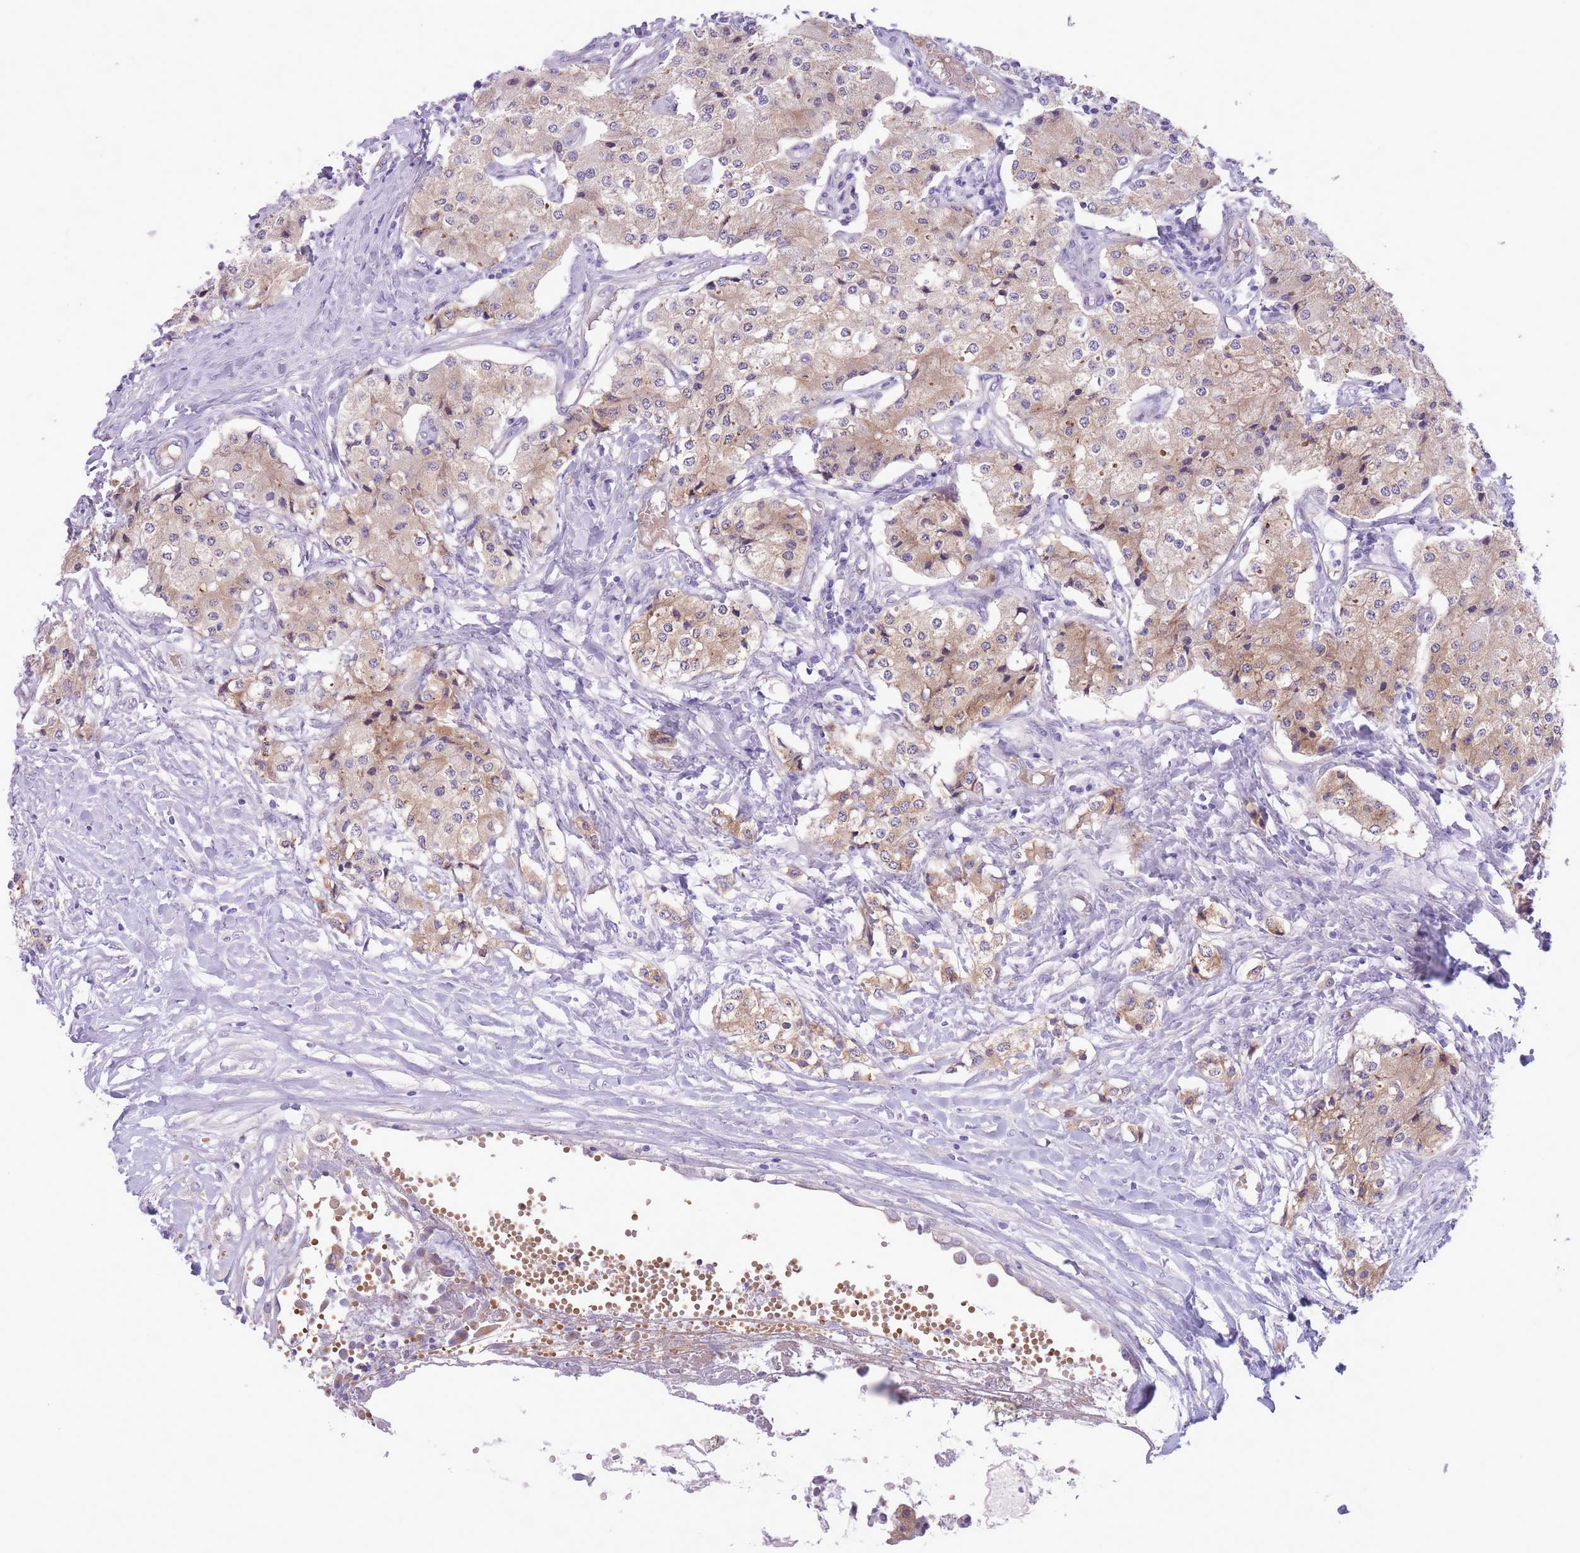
{"staining": {"intensity": "weak", "quantity": ">75%", "location": "cytoplasmic/membranous"}, "tissue": "carcinoid", "cell_type": "Tumor cells", "image_type": "cancer", "snomed": [{"axis": "morphology", "description": "Carcinoid, malignant, NOS"}, {"axis": "topography", "description": "Colon"}], "caption": "Brown immunohistochemical staining in human malignant carcinoid reveals weak cytoplasmic/membranous staining in about >75% of tumor cells.", "gene": "WWOX", "patient": {"sex": "female", "age": 52}}